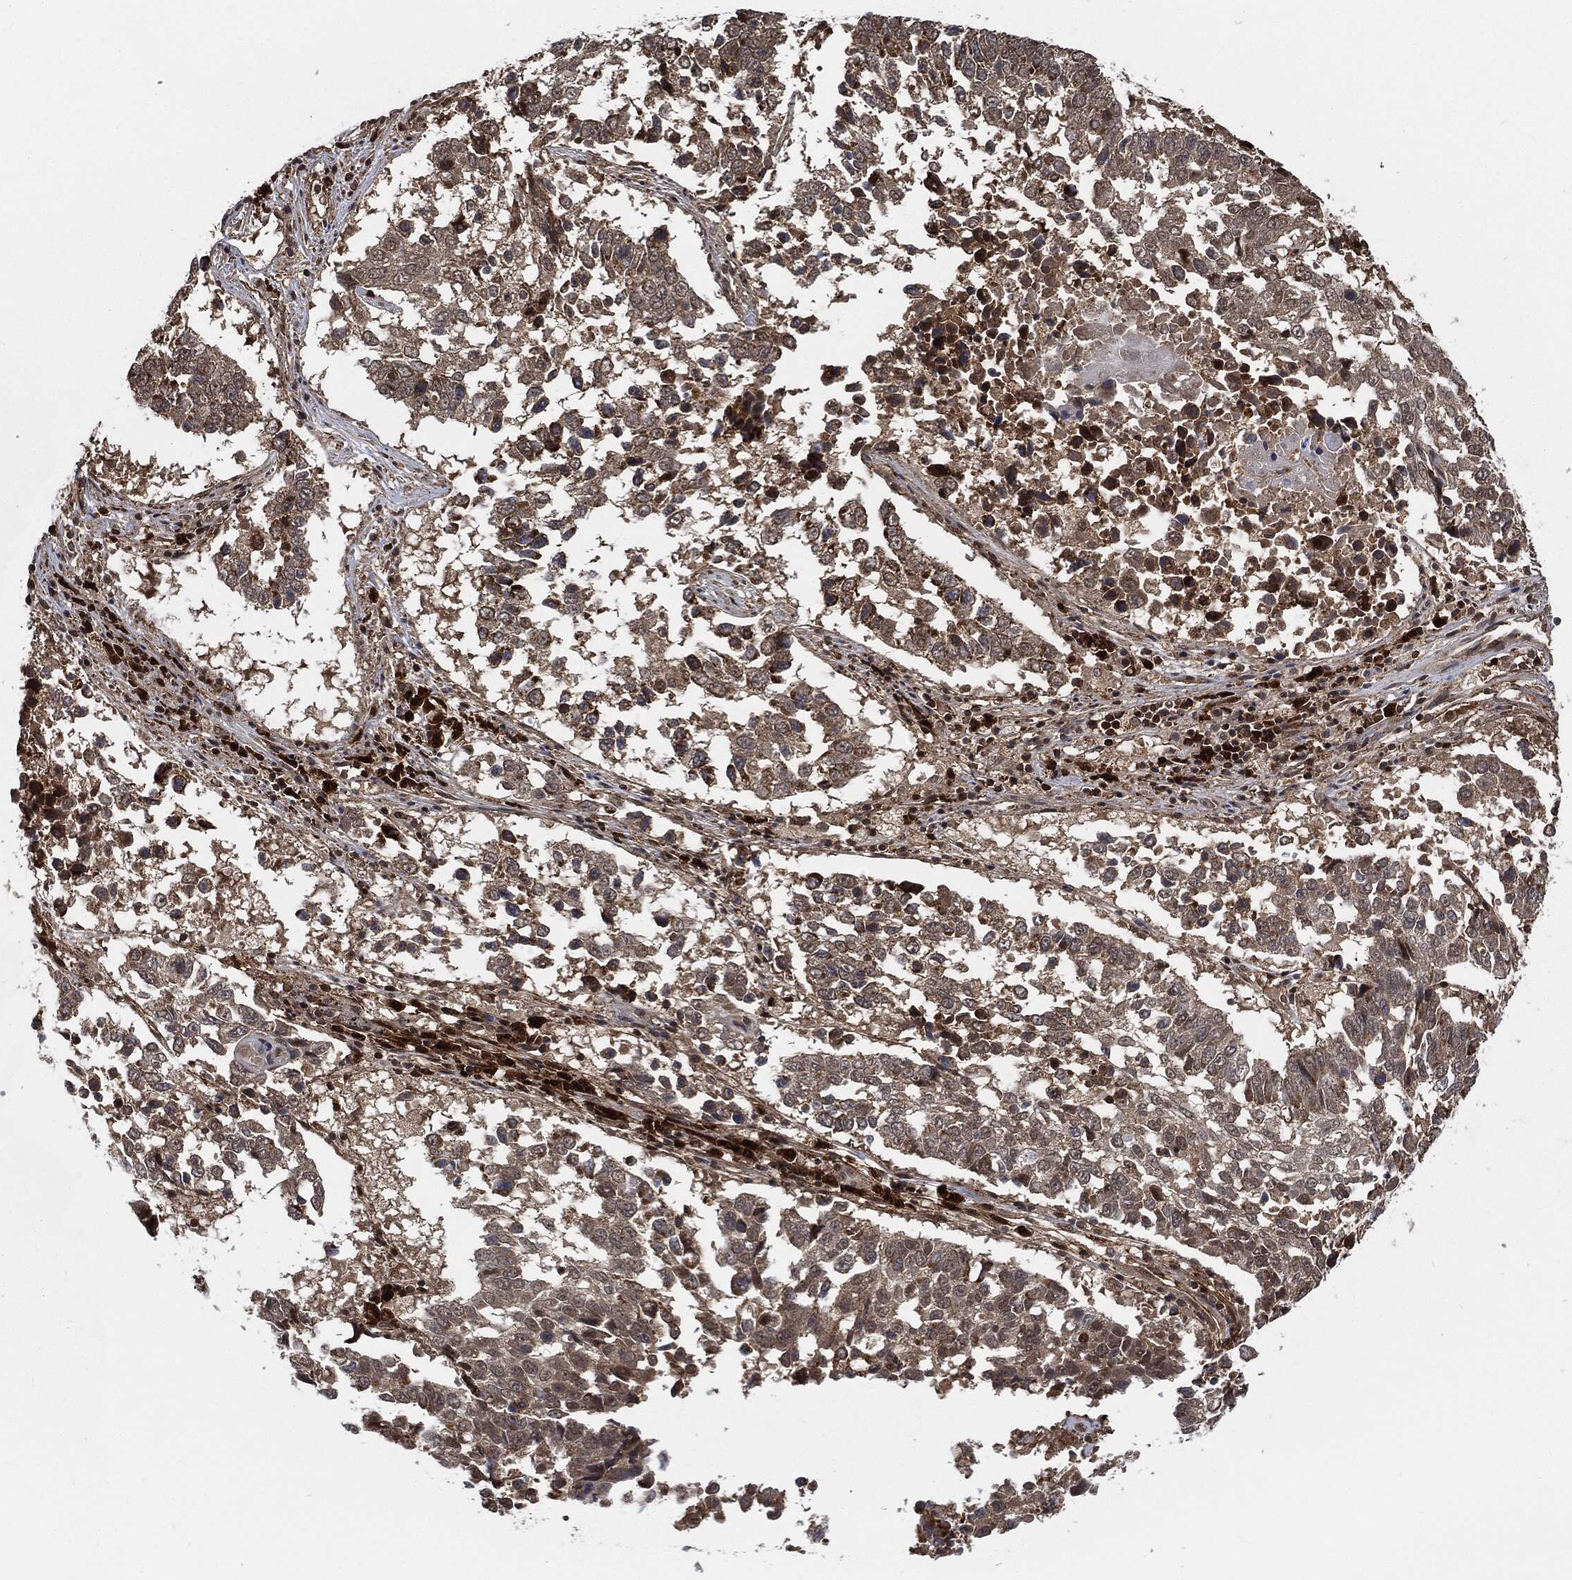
{"staining": {"intensity": "negative", "quantity": "none", "location": "none"}, "tissue": "lung cancer", "cell_type": "Tumor cells", "image_type": "cancer", "snomed": [{"axis": "morphology", "description": "Squamous cell carcinoma, NOS"}, {"axis": "topography", "description": "Lung"}], "caption": "A photomicrograph of squamous cell carcinoma (lung) stained for a protein reveals no brown staining in tumor cells.", "gene": "CUTA", "patient": {"sex": "male", "age": 82}}